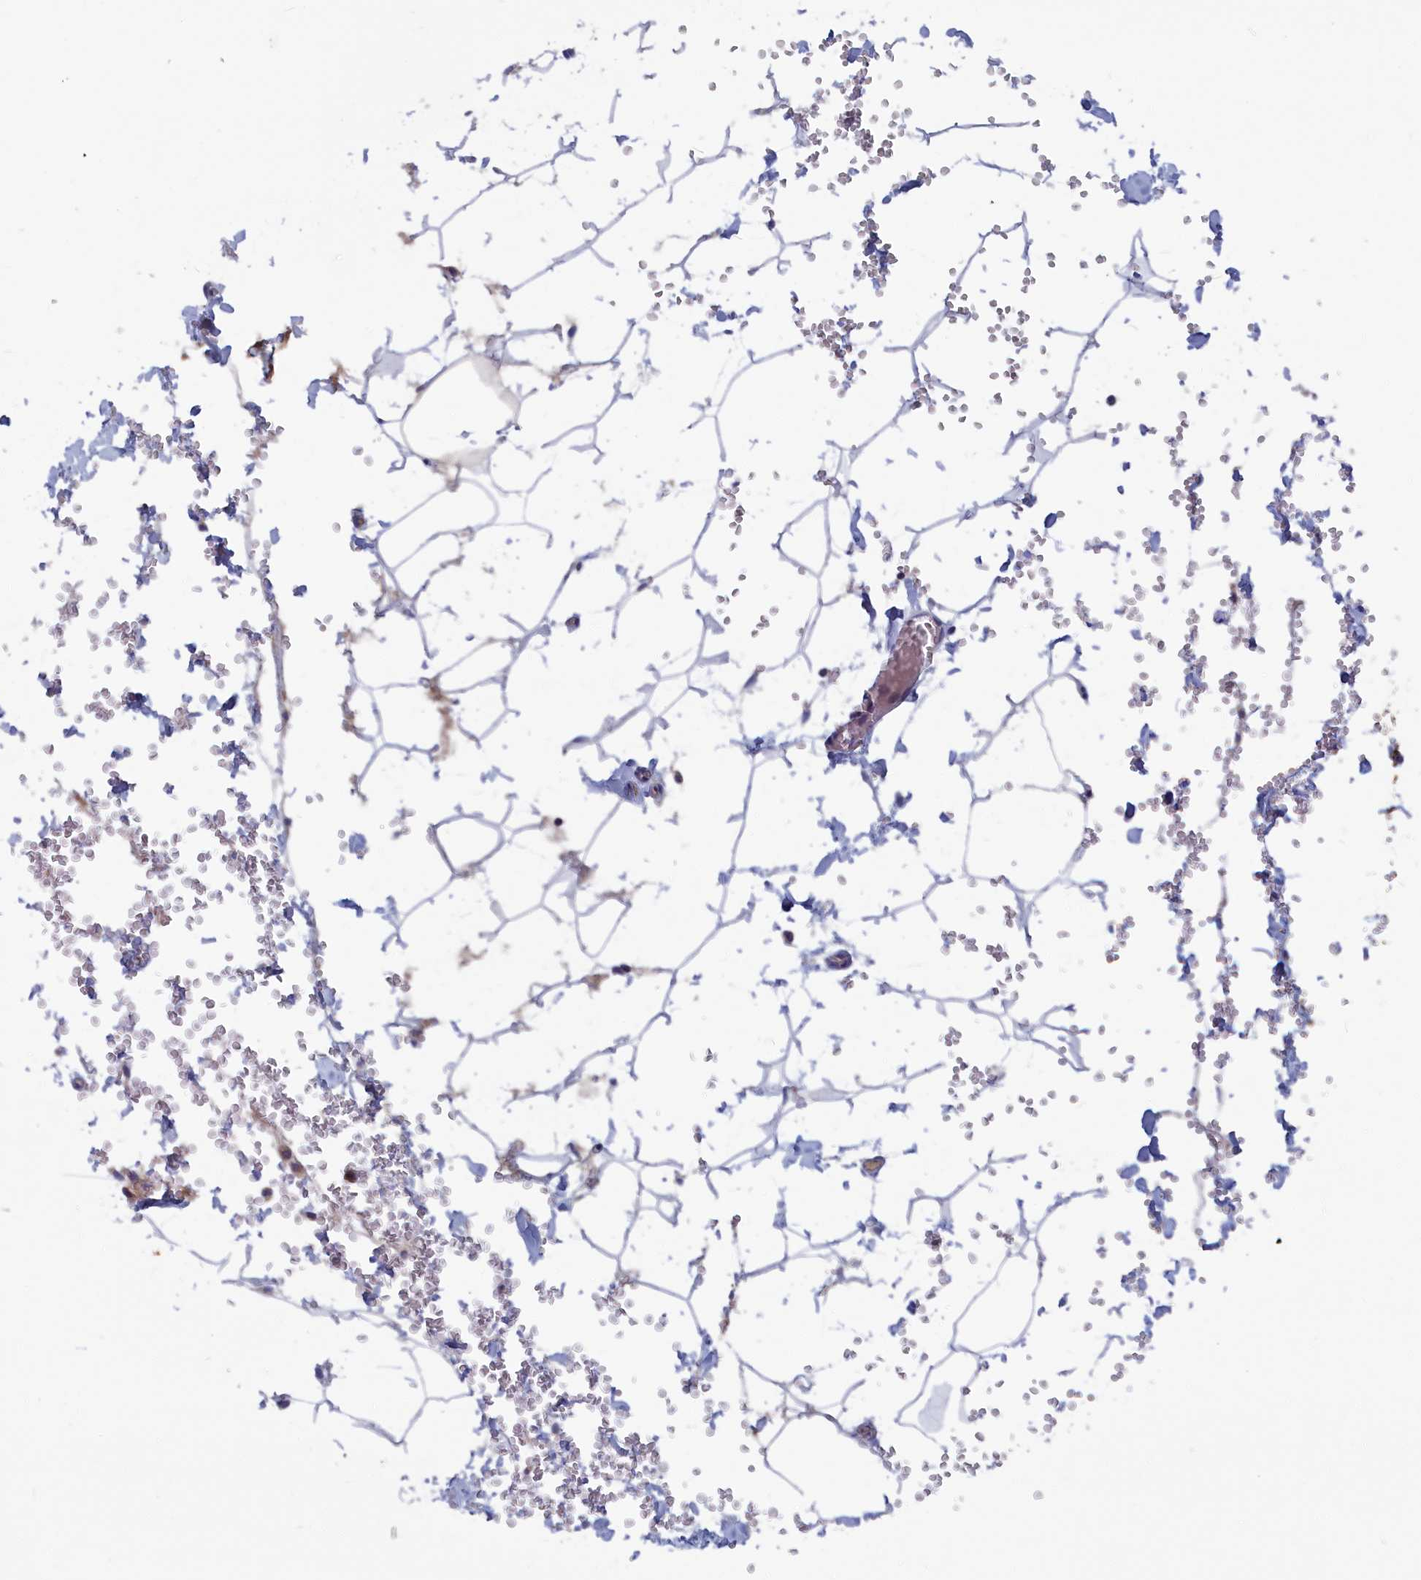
{"staining": {"intensity": "negative", "quantity": "none", "location": "none"}, "tissue": "adipose tissue", "cell_type": "Adipocytes", "image_type": "normal", "snomed": [{"axis": "morphology", "description": "Normal tissue, NOS"}, {"axis": "topography", "description": "Gallbladder"}, {"axis": "topography", "description": "Peripheral nerve tissue"}], "caption": "The immunohistochemistry (IHC) histopathology image has no significant staining in adipocytes of adipose tissue. The staining was performed using DAB to visualize the protein expression in brown, while the nuclei were stained in blue with hematoxylin (Magnification: 20x).", "gene": "CEND1", "patient": {"sex": "male", "age": 38}}